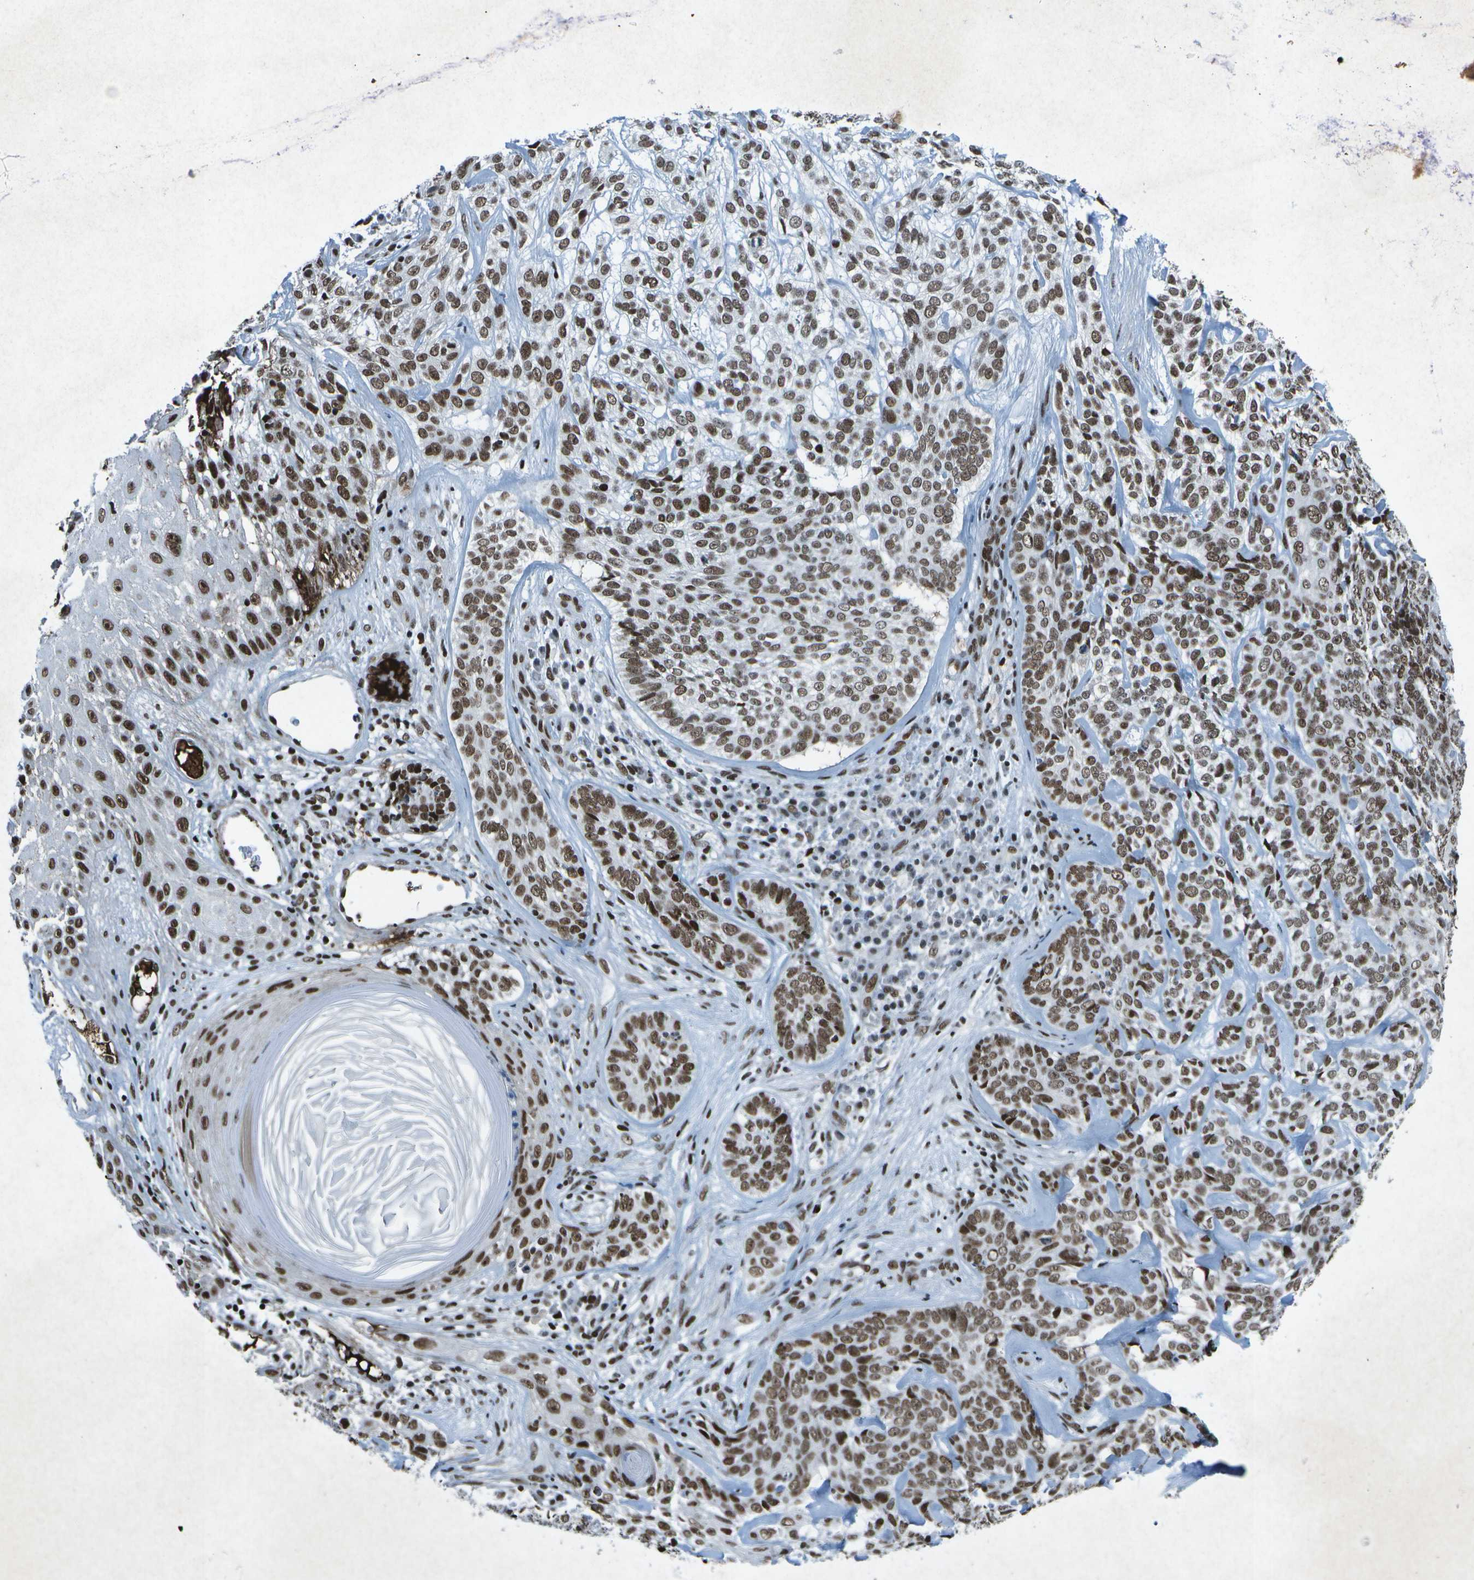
{"staining": {"intensity": "moderate", "quantity": ">75%", "location": "nuclear"}, "tissue": "skin cancer", "cell_type": "Tumor cells", "image_type": "cancer", "snomed": [{"axis": "morphology", "description": "Basal cell carcinoma"}, {"axis": "topography", "description": "Skin"}], "caption": "Approximately >75% of tumor cells in skin basal cell carcinoma show moderate nuclear protein staining as visualized by brown immunohistochemical staining.", "gene": "MTA2", "patient": {"sex": "male", "age": 72}}